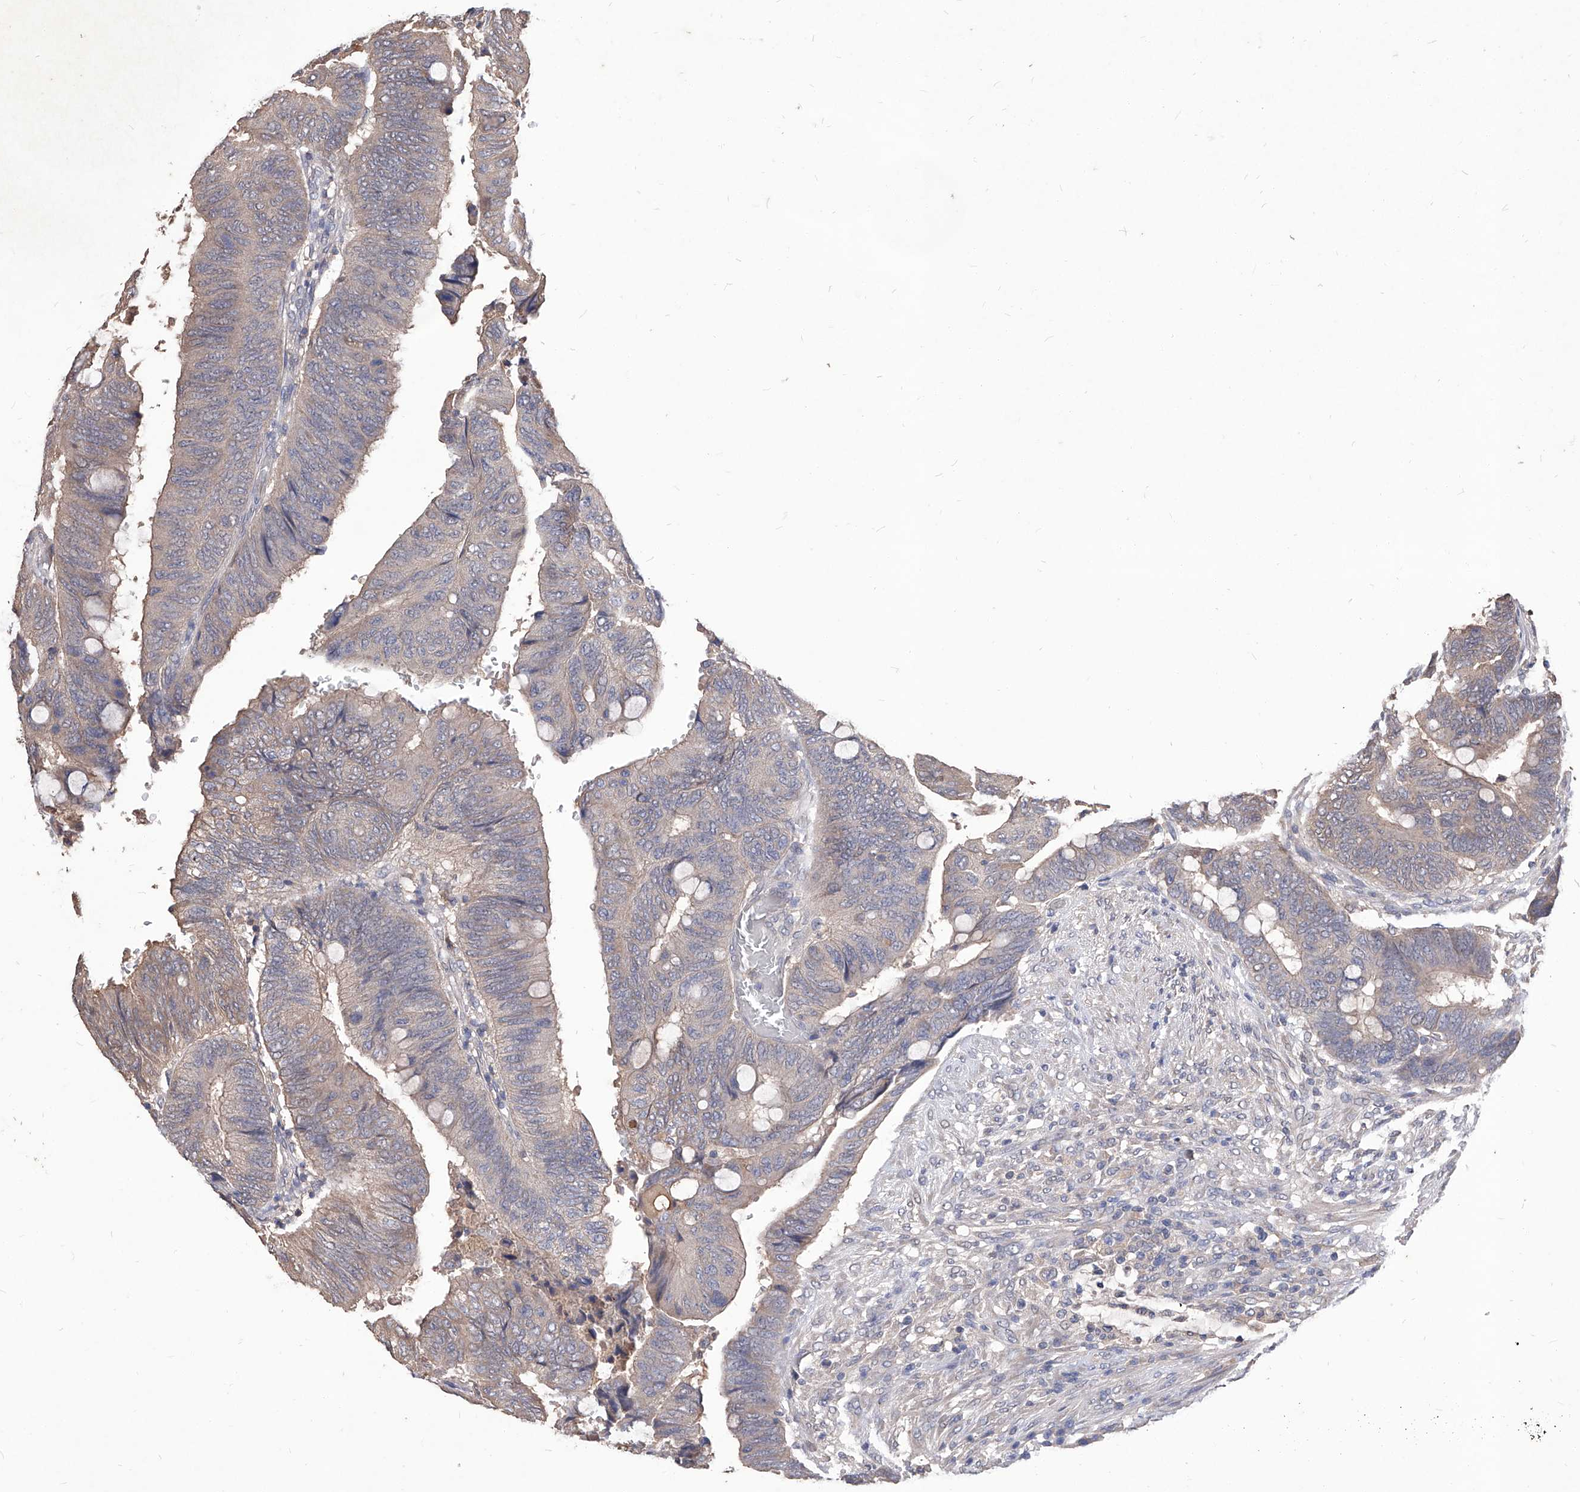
{"staining": {"intensity": "weak", "quantity": "<25%", "location": "cytoplasmic/membranous"}, "tissue": "colorectal cancer", "cell_type": "Tumor cells", "image_type": "cancer", "snomed": [{"axis": "morphology", "description": "Normal tissue, NOS"}, {"axis": "morphology", "description": "Adenocarcinoma, NOS"}, {"axis": "topography", "description": "Rectum"}, {"axis": "topography", "description": "Peripheral nerve tissue"}], "caption": "The micrograph reveals no significant expression in tumor cells of adenocarcinoma (colorectal).", "gene": "SYNGR1", "patient": {"sex": "male", "age": 92}}